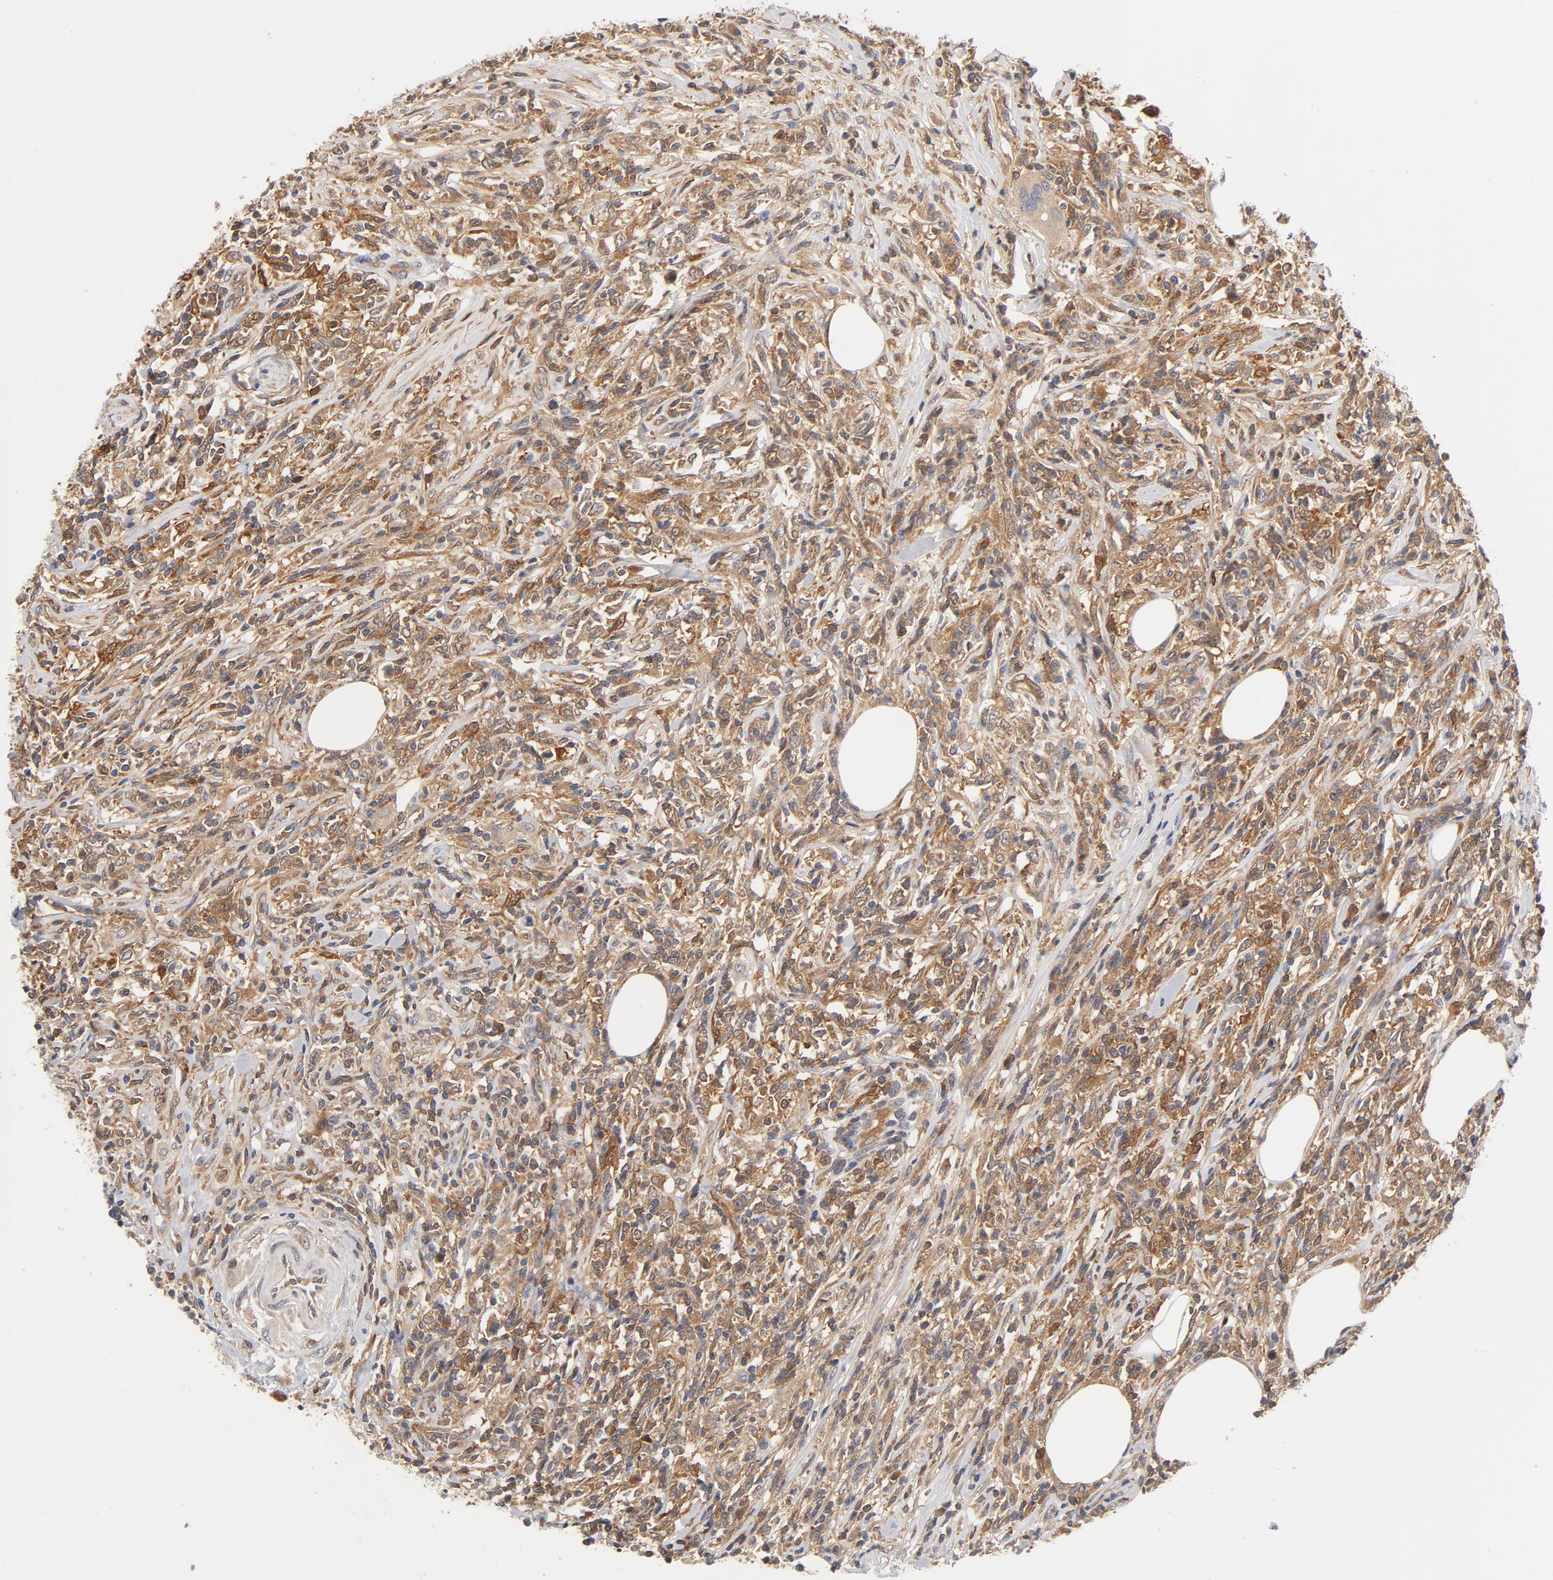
{"staining": {"intensity": "moderate", "quantity": "<25%", "location": "cytoplasmic/membranous"}, "tissue": "lymphoma", "cell_type": "Tumor cells", "image_type": "cancer", "snomed": [{"axis": "morphology", "description": "Malignant lymphoma, non-Hodgkin's type, High grade"}, {"axis": "topography", "description": "Lymph node"}], "caption": "Moderate cytoplasmic/membranous protein expression is seen in about <25% of tumor cells in malignant lymphoma, non-Hodgkin's type (high-grade).", "gene": "ASMTL", "patient": {"sex": "female", "age": 84}}